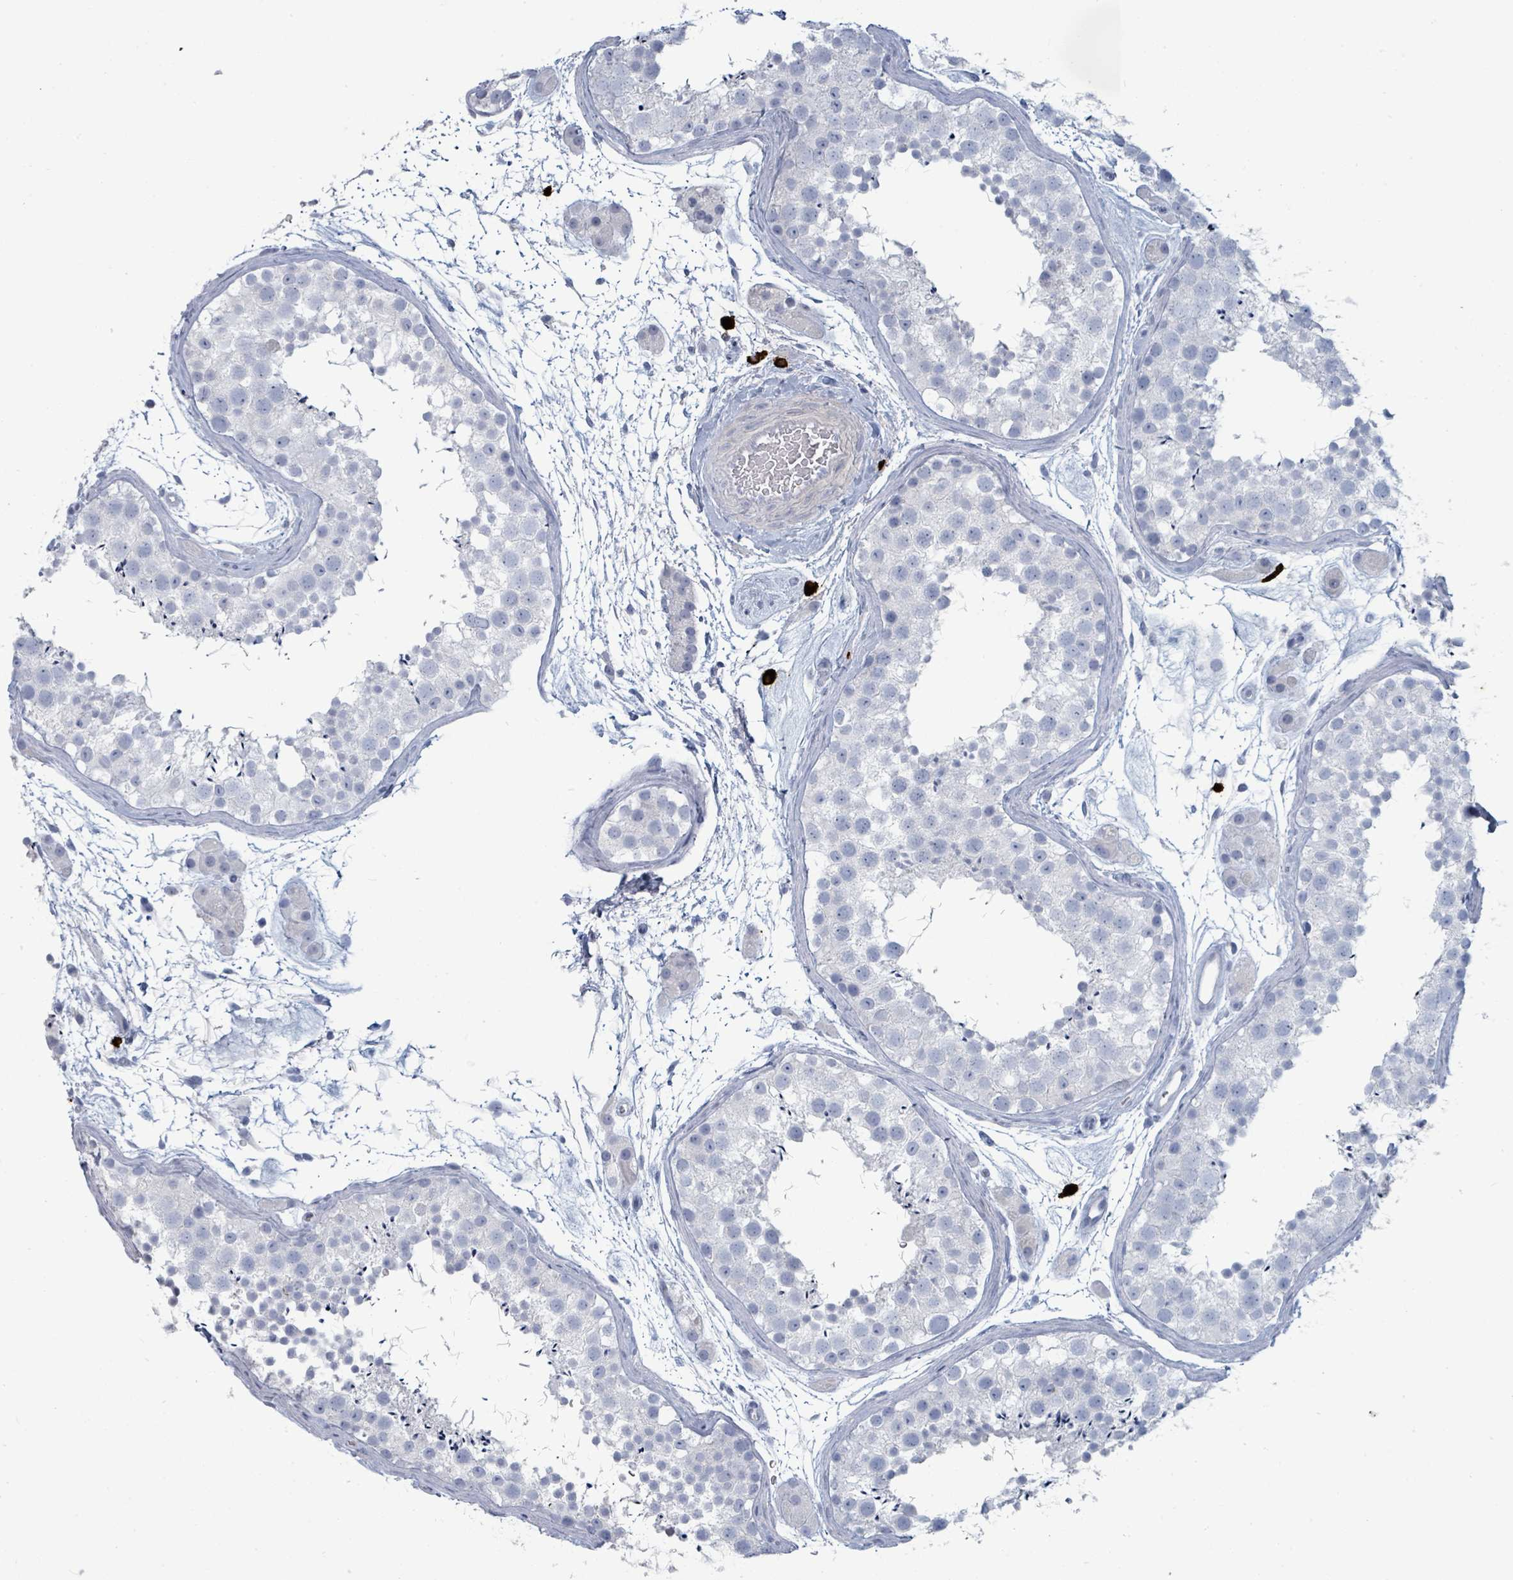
{"staining": {"intensity": "negative", "quantity": "none", "location": "none"}, "tissue": "testis", "cell_type": "Cells in seminiferous ducts", "image_type": "normal", "snomed": [{"axis": "morphology", "description": "Normal tissue, NOS"}, {"axis": "topography", "description": "Testis"}], "caption": "Immunohistochemical staining of normal testis demonstrates no significant positivity in cells in seminiferous ducts. (Stains: DAB (3,3'-diaminobenzidine) IHC with hematoxylin counter stain, Microscopy: brightfield microscopy at high magnification).", "gene": "VPS13D", "patient": {"sex": "male", "age": 41}}